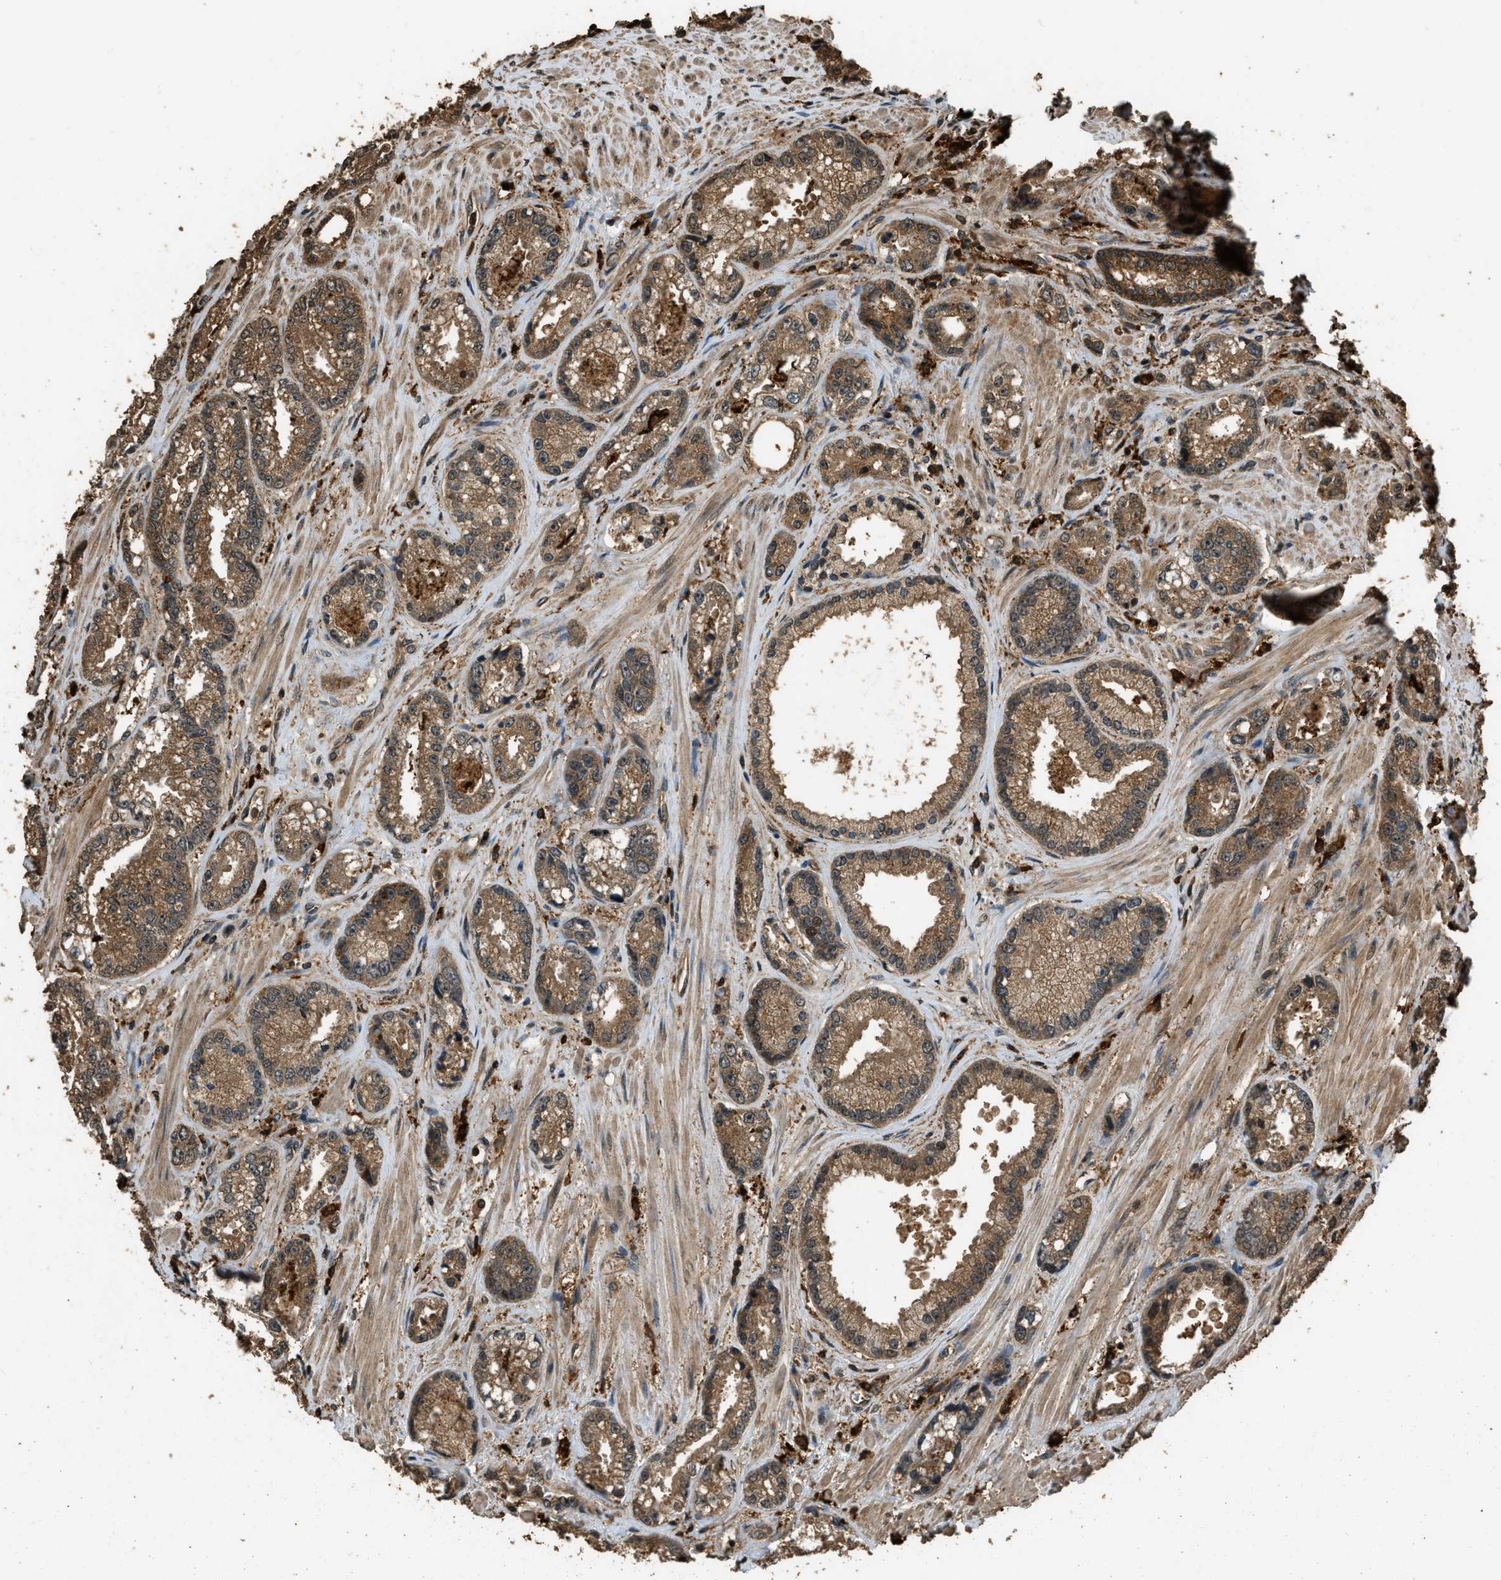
{"staining": {"intensity": "moderate", "quantity": ">75%", "location": "cytoplasmic/membranous"}, "tissue": "prostate cancer", "cell_type": "Tumor cells", "image_type": "cancer", "snomed": [{"axis": "morphology", "description": "Adenocarcinoma, High grade"}, {"axis": "topography", "description": "Prostate"}], "caption": "An immunohistochemistry (IHC) image of neoplastic tissue is shown. Protein staining in brown labels moderate cytoplasmic/membranous positivity in prostate cancer within tumor cells.", "gene": "RAP2A", "patient": {"sex": "male", "age": 61}}